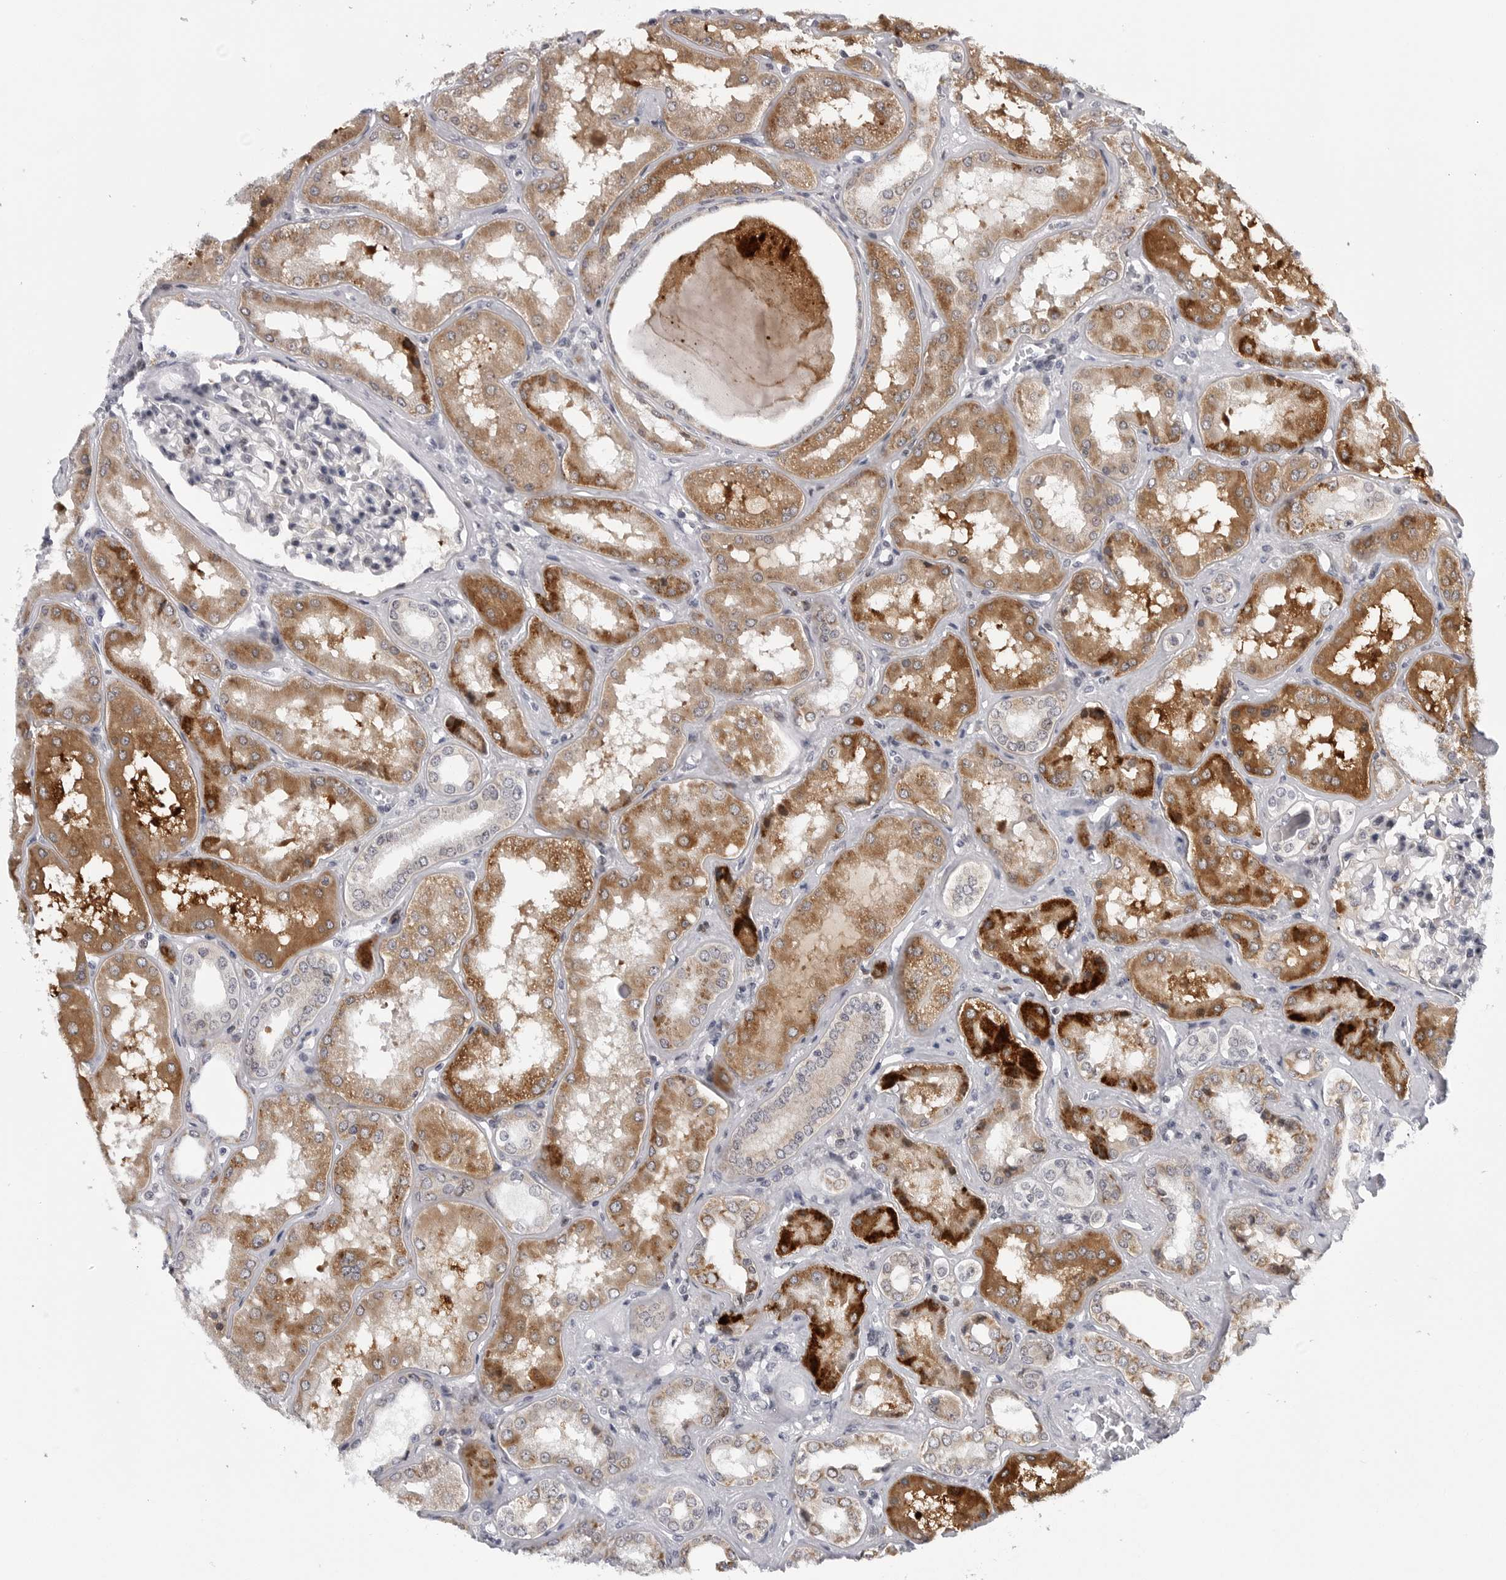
{"staining": {"intensity": "negative", "quantity": "none", "location": "none"}, "tissue": "kidney", "cell_type": "Cells in glomeruli", "image_type": "normal", "snomed": [{"axis": "morphology", "description": "Normal tissue, NOS"}, {"axis": "topography", "description": "Kidney"}], "caption": "IHC micrograph of benign kidney: human kidney stained with DAB exhibits no significant protein expression in cells in glomeruli. (DAB IHC with hematoxylin counter stain).", "gene": "CDK20", "patient": {"sex": "female", "age": 56}}